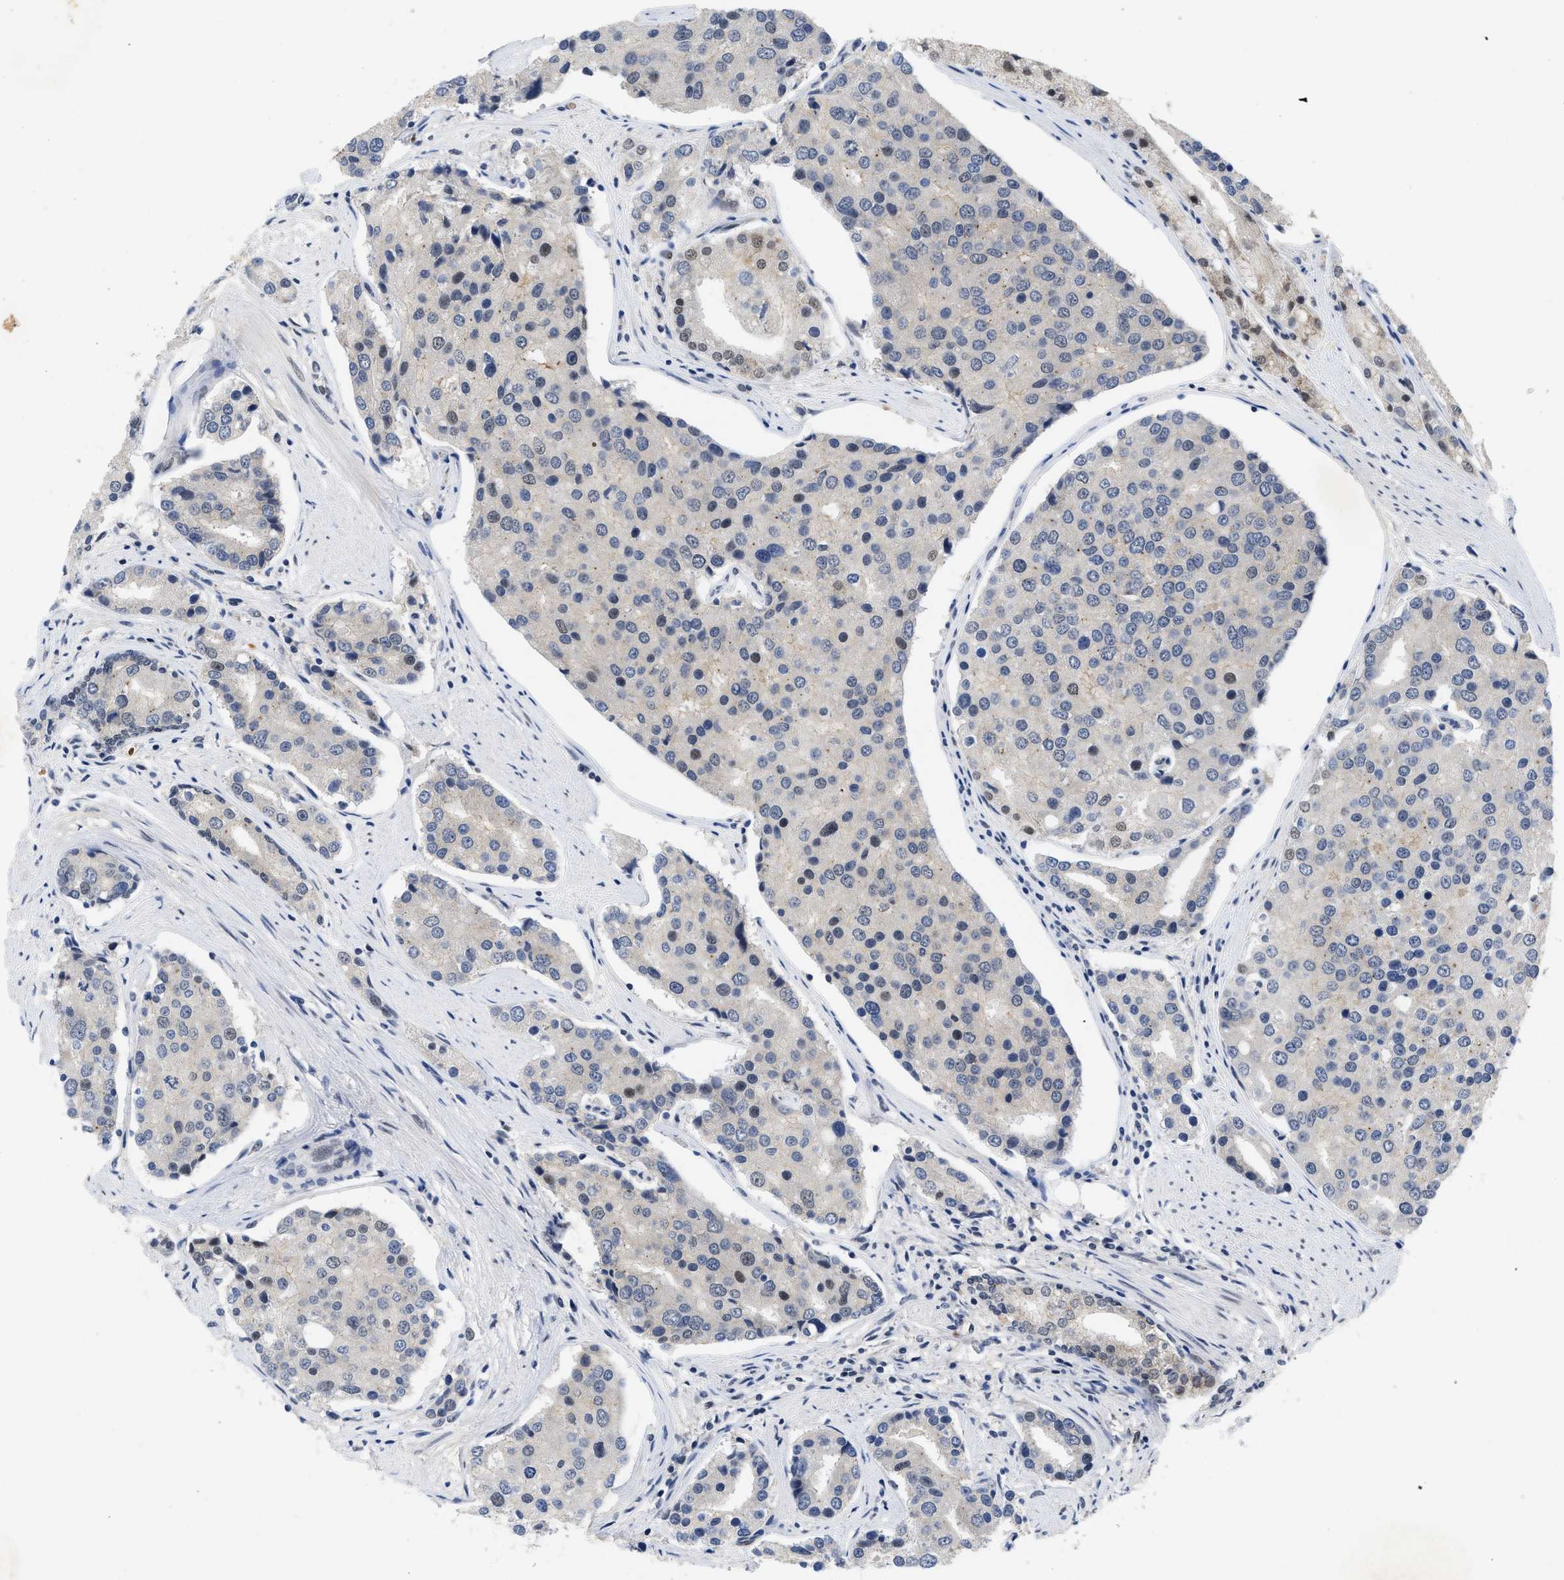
{"staining": {"intensity": "weak", "quantity": "<25%", "location": "nuclear"}, "tissue": "prostate cancer", "cell_type": "Tumor cells", "image_type": "cancer", "snomed": [{"axis": "morphology", "description": "Adenocarcinoma, High grade"}, {"axis": "topography", "description": "Prostate"}], "caption": "IHC photomicrograph of neoplastic tissue: adenocarcinoma (high-grade) (prostate) stained with DAB (3,3'-diaminobenzidine) displays no significant protein staining in tumor cells.", "gene": "ZNF346", "patient": {"sex": "male", "age": 50}}